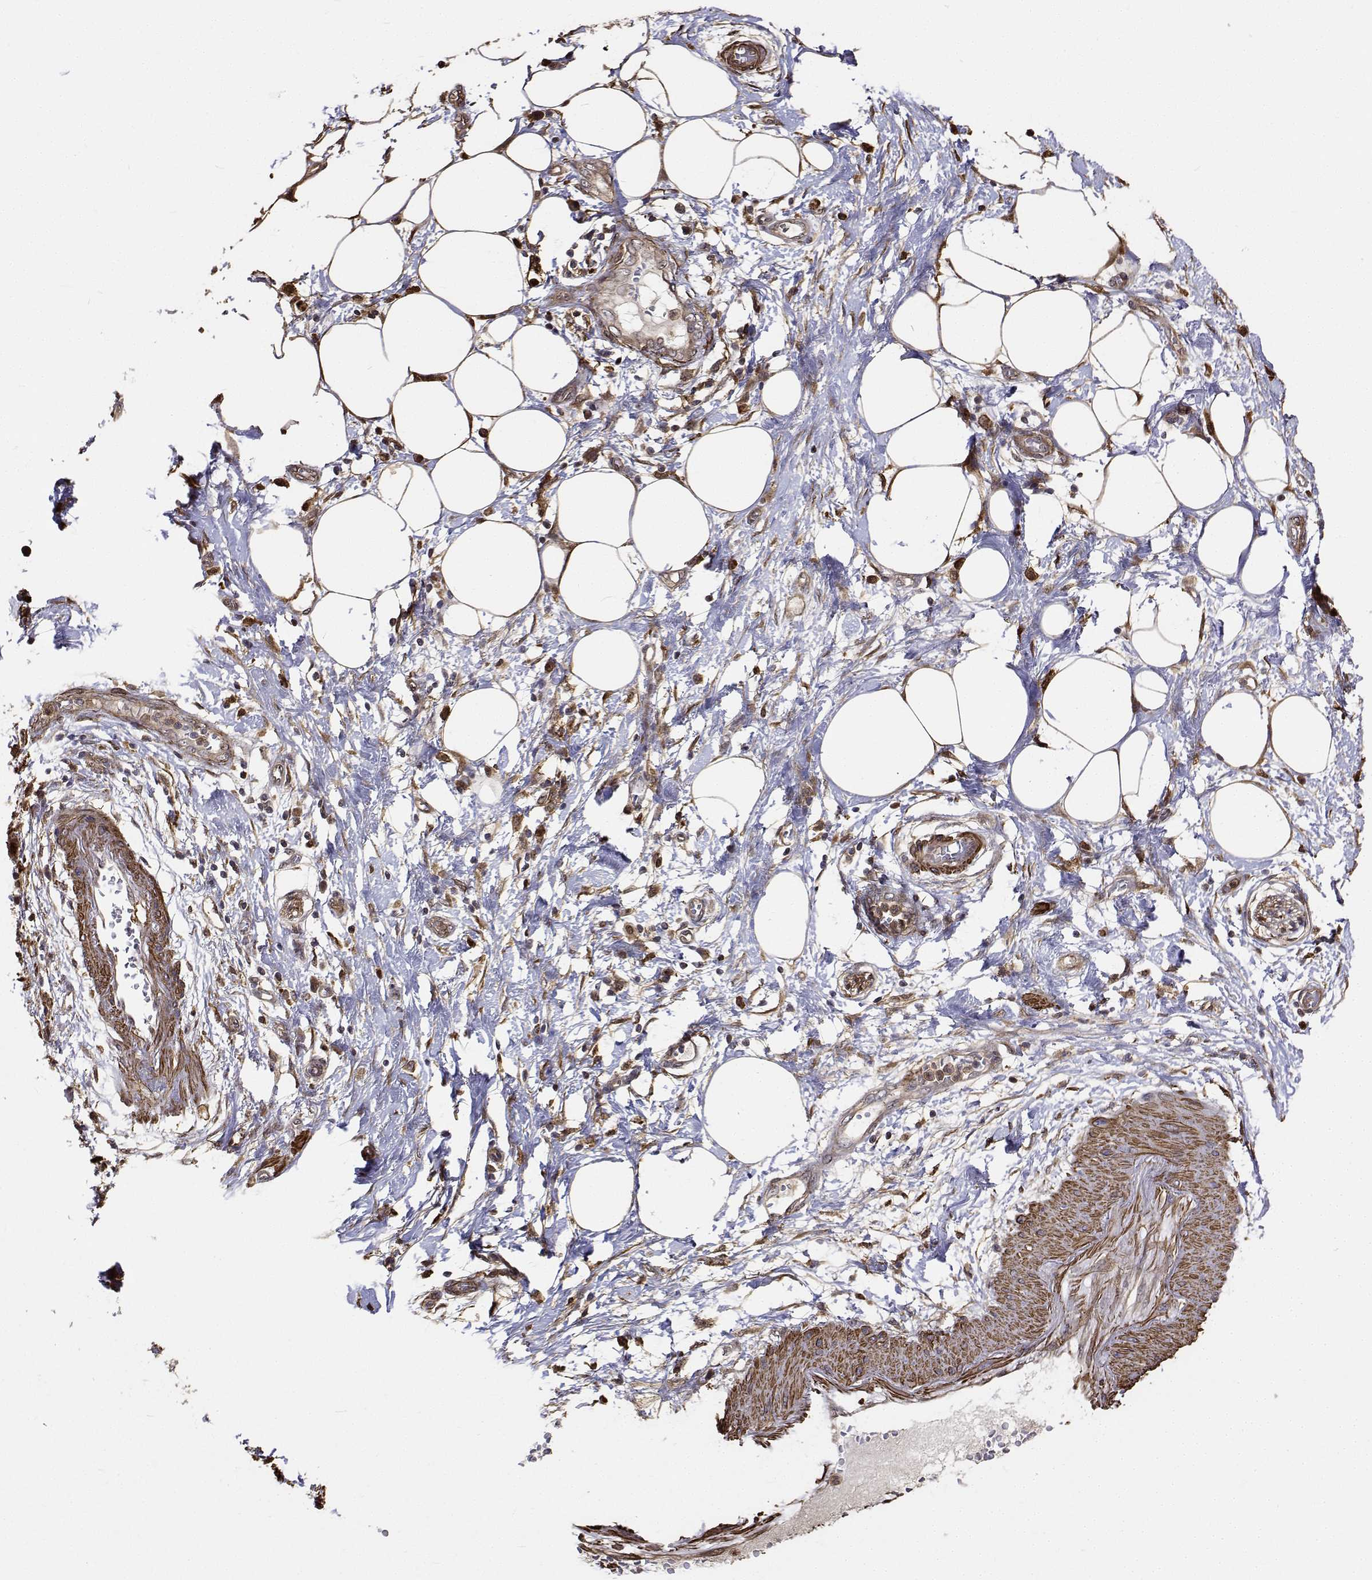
{"staining": {"intensity": "moderate", "quantity": ">75%", "location": "cytoplasmic/membranous,nuclear"}, "tissue": "pancreatic cancer", "cell_type": "Tumor cells", "image_type": "cancer", "snomed": [{"axis": "morphology", "description": "Adenocarcinoma, NOS"}, {"axis": "topography", "description": "Pancreas"}], "caption": "Protein expression by IHC shows moderate cytoplasmic/membranous and nuclear positivity in approximately >75% of tumor cells in pancreatic cancer (adenocarcinoma). (Brightfield microscopy of DAB IHC at high magnification).", "gene": "PCID2", "patient": {"sex": "female", "age": 72}}